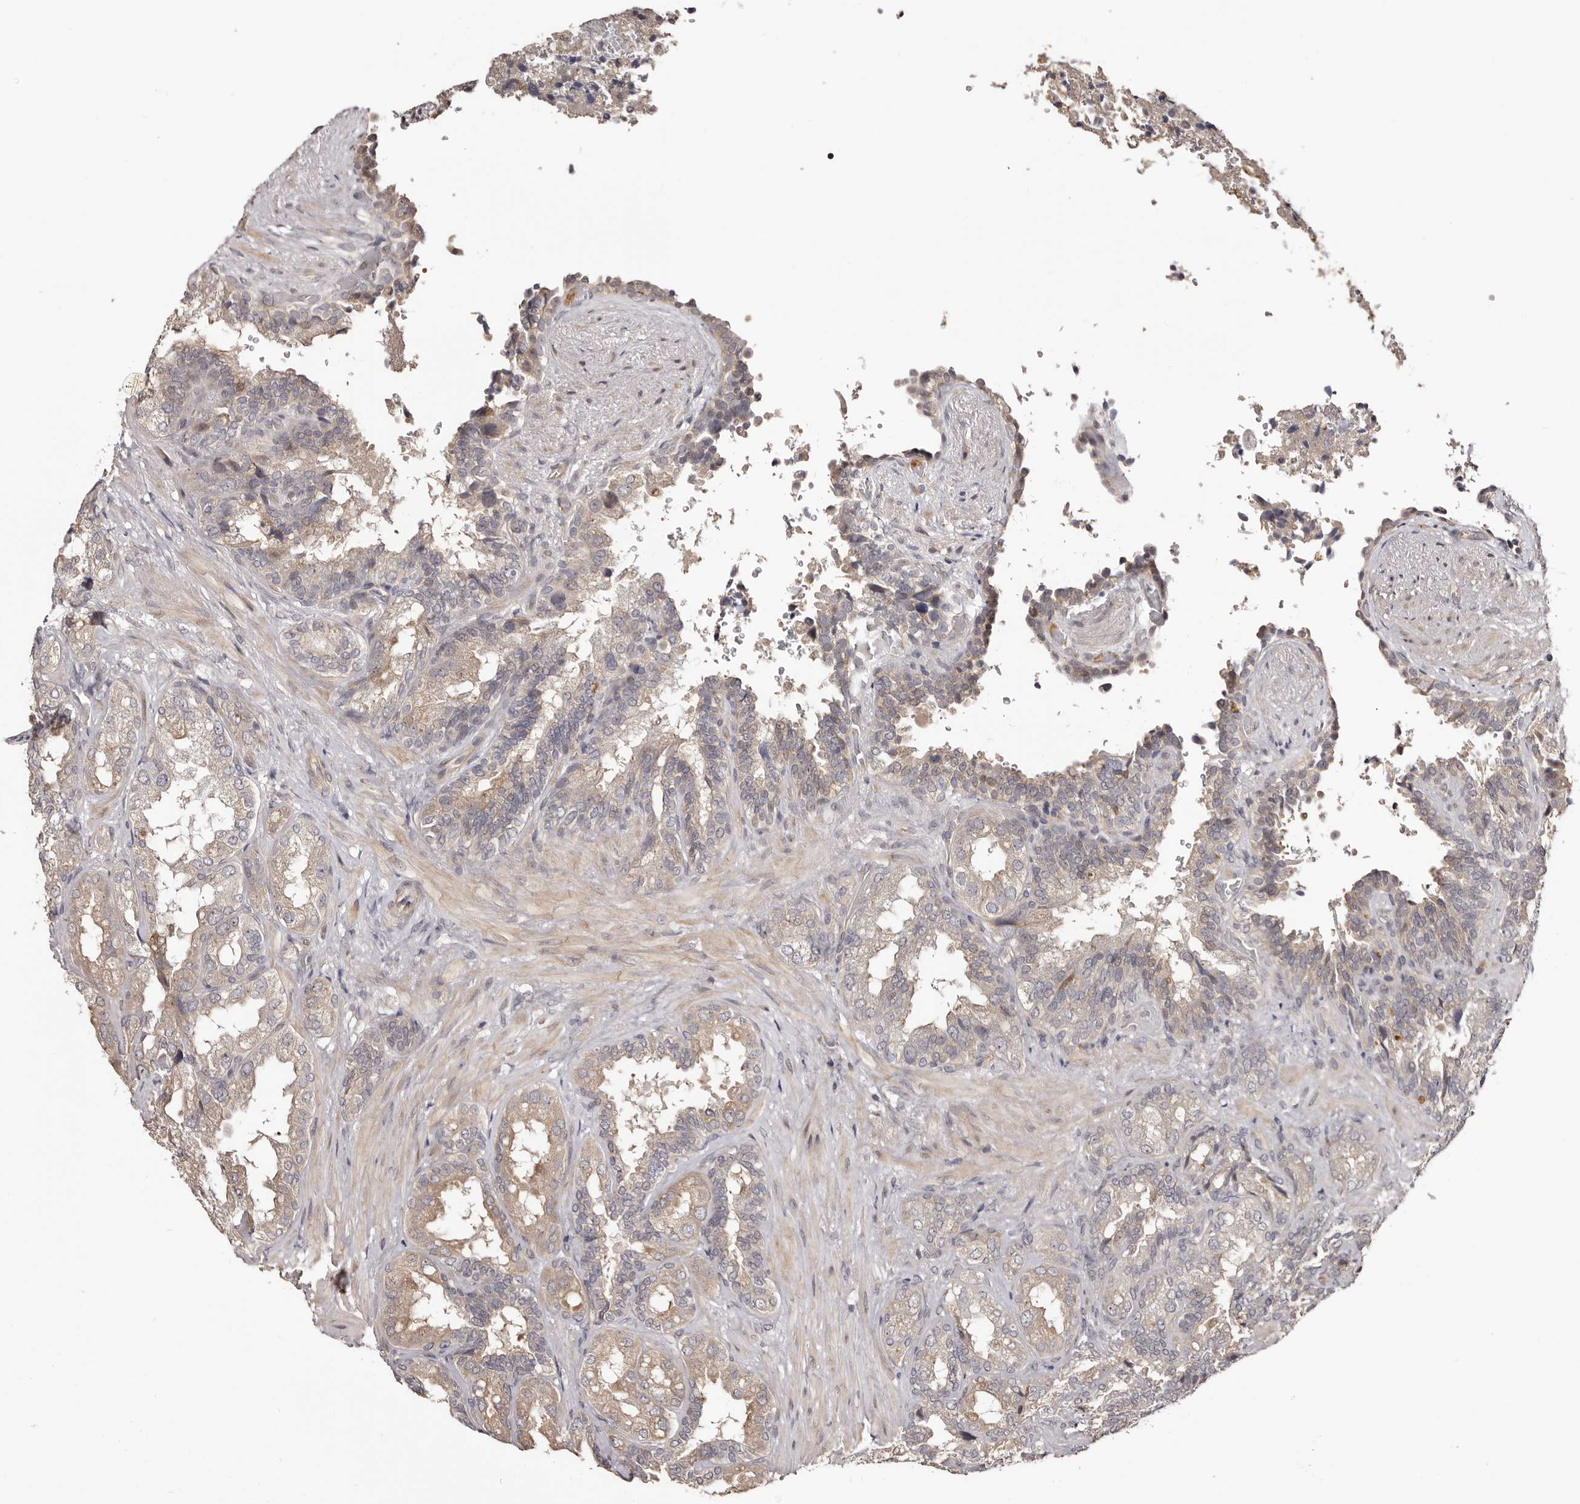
{"staining": {"intensity": "weak", "quantity": "25%-75%", "location": "cytoplasmic/membranous"}, "tissue": "seminal vesicle", "cell_type": "Glandular cells", "image_type": "normal", "snomed": [{"axis": "morphology", "description": "Normal tissue, NOS"}, {"axis": "topography", "description": "Seminal veicle"}, {"axis": "topography", "description": "Peripheral nerve tissue"}], "caption": "The histopathology image exhibits staining of unremarkable seminal vesicle, revealing weak cytoplasmic/membranous protein expression (brown color) within glandular cells. (DAB (3,3'-diaminobenzidine) = brown stain, brightfield microscopy at high magnification).", "gene": "NOL12", "patient": {"sex": "male", "age": 63}}